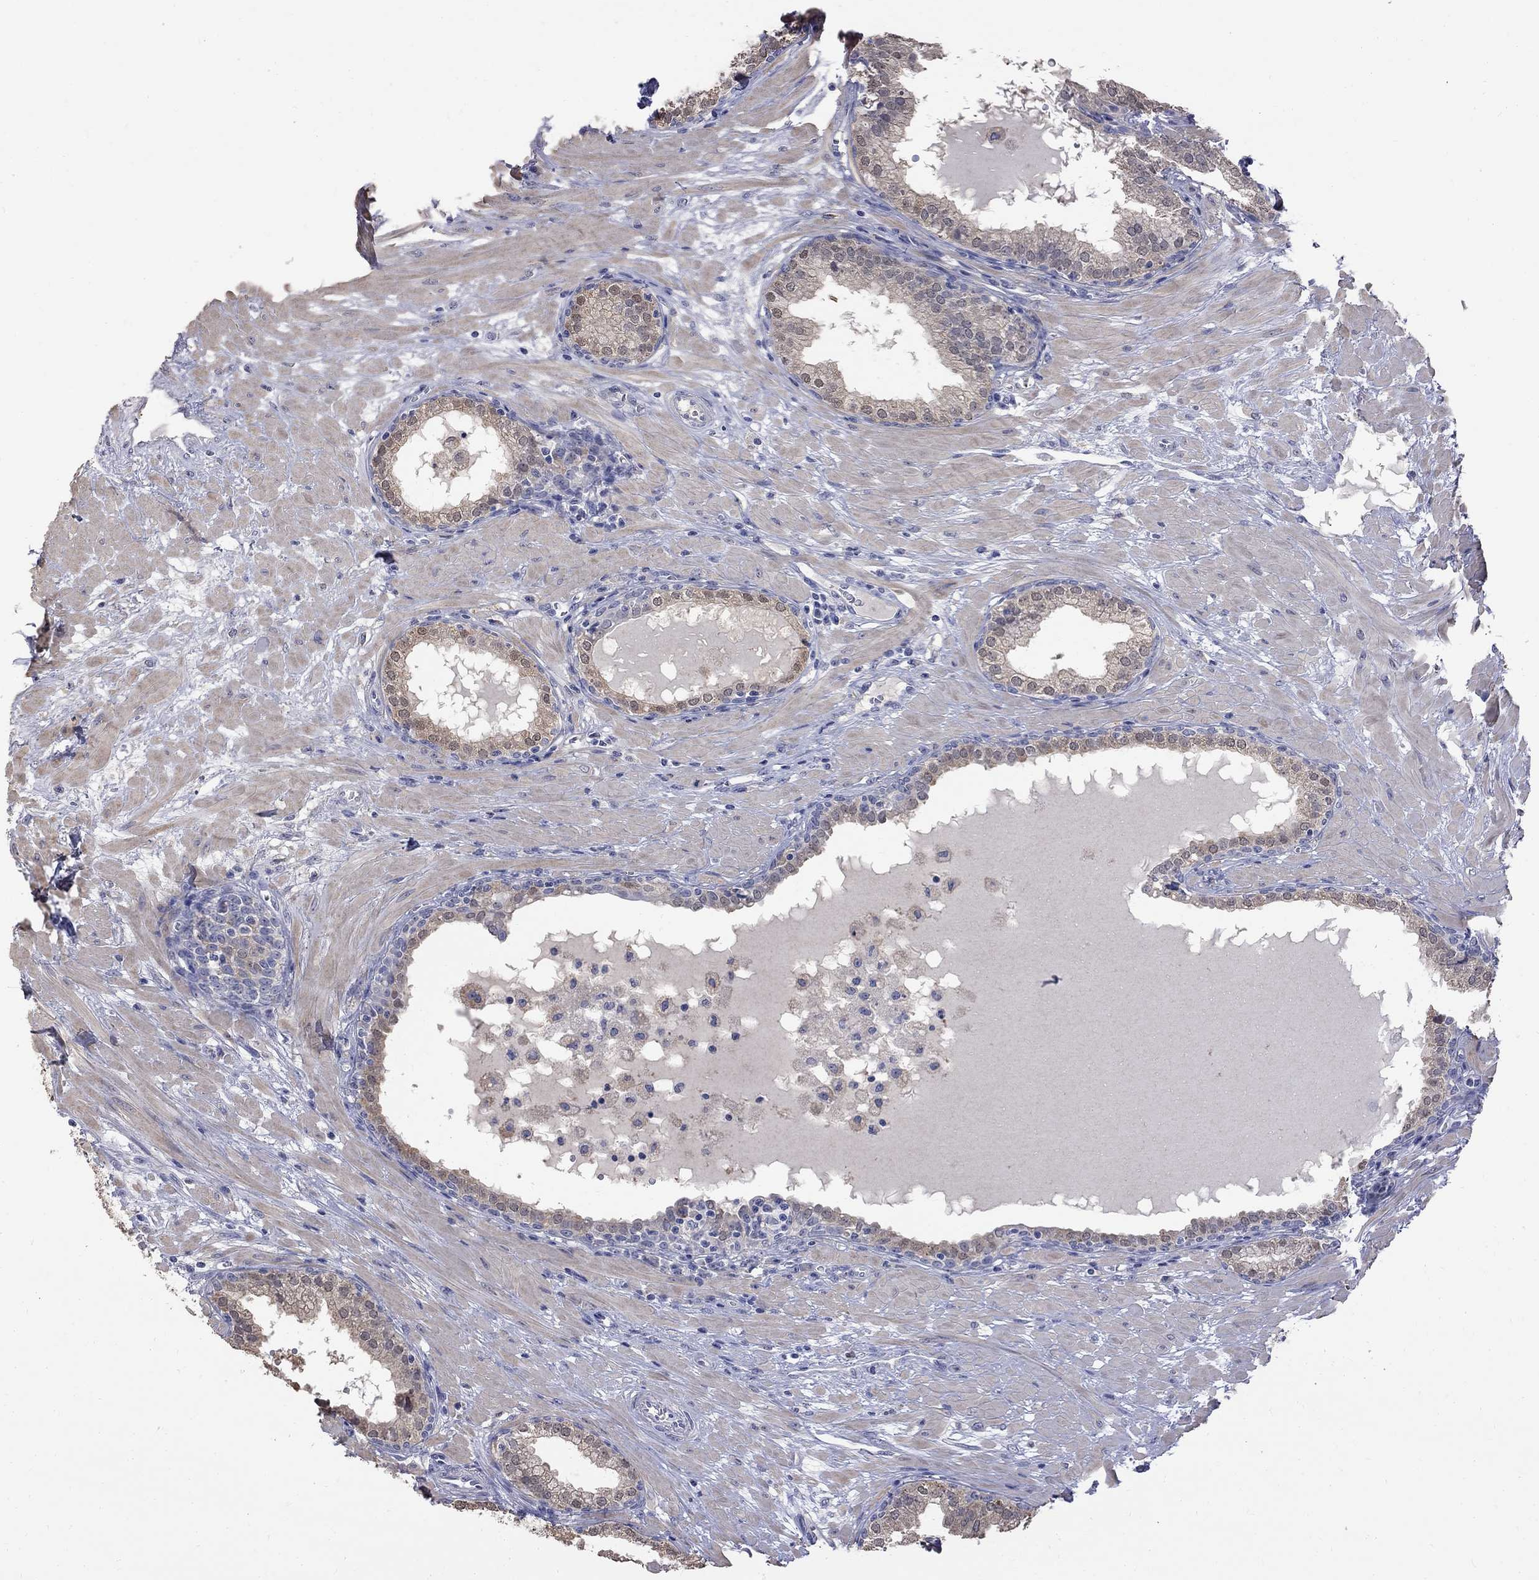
{"staining": {"intensity": "weak", "quantity": "<25%", "location": "cytoplasmic/membranous,nuclear"}, "tissue": "prostate", "cell_type": "Glandular cells", "image_type": "normal", "snomed": [{"axis": "morphology", "description": "Normal tissue, NOS"}, {"axis": "topography", "description": "Prostate"}], "caption": "This is an IHC histopathology image of normal prostate. There is no expression in glandular cells.", "gene": "CKAP2", "patient": {"sex": "male", "age": 64}}